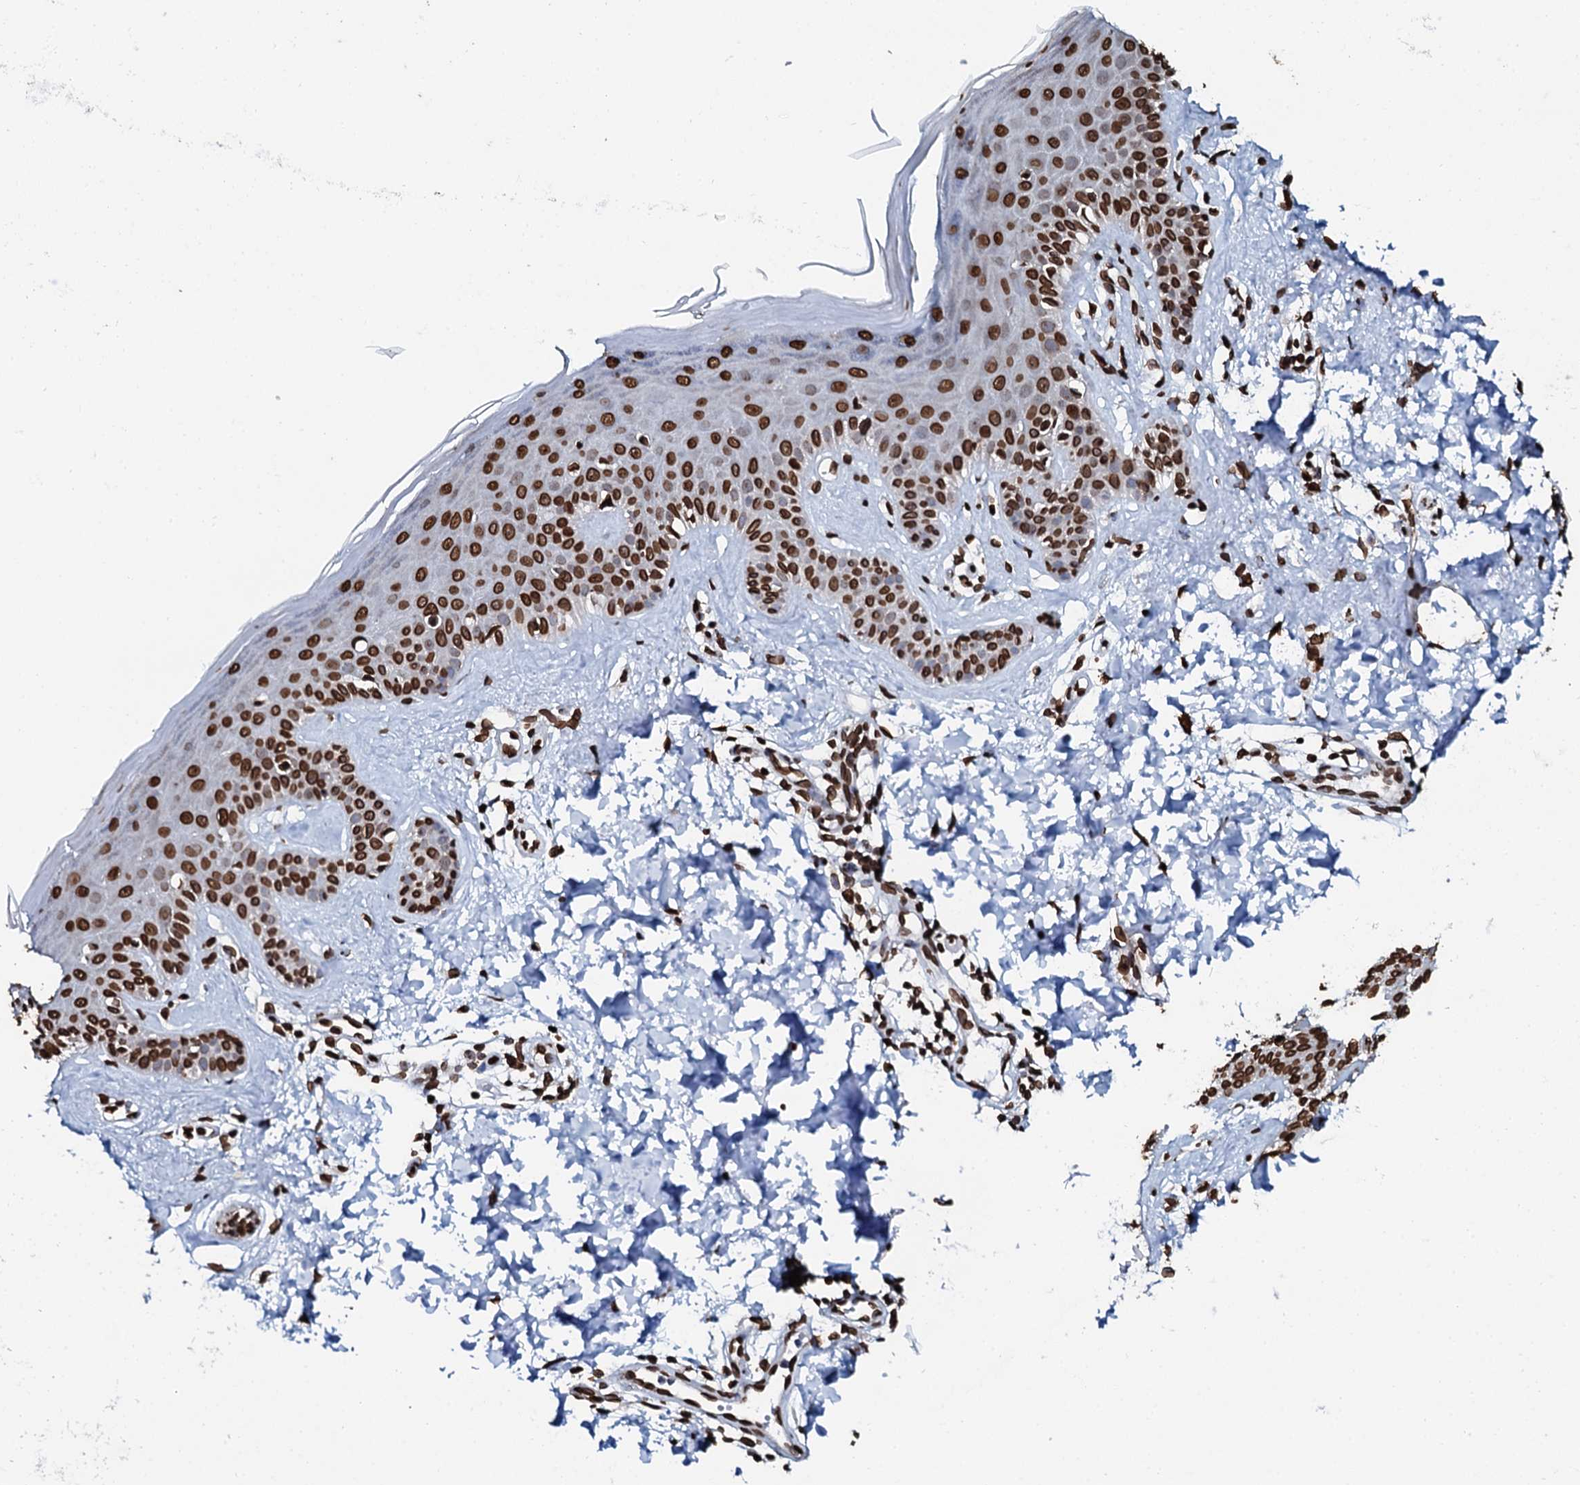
{"staining": {"intensity": "strong", "quantity": ">75%", "location": "nuclear"}, "tissue": "skin", "cell_type": "Fibroblasts", "image_type": "normal", "snomed": [{"axis": "morphology", "description": "Normal tissue, NOS"}, {"axis": "topography", "description": "Skin"}], "caption": "Immunohistochemistry (IHC) (DAB (3,3'-diaminobenzidine)) staining of benign human skin shows strong nuclear protein staining in approximately >75% of fibroblasts.", "gene": "KATNAL2", "patient": {"sex": "female", "age": 58}}